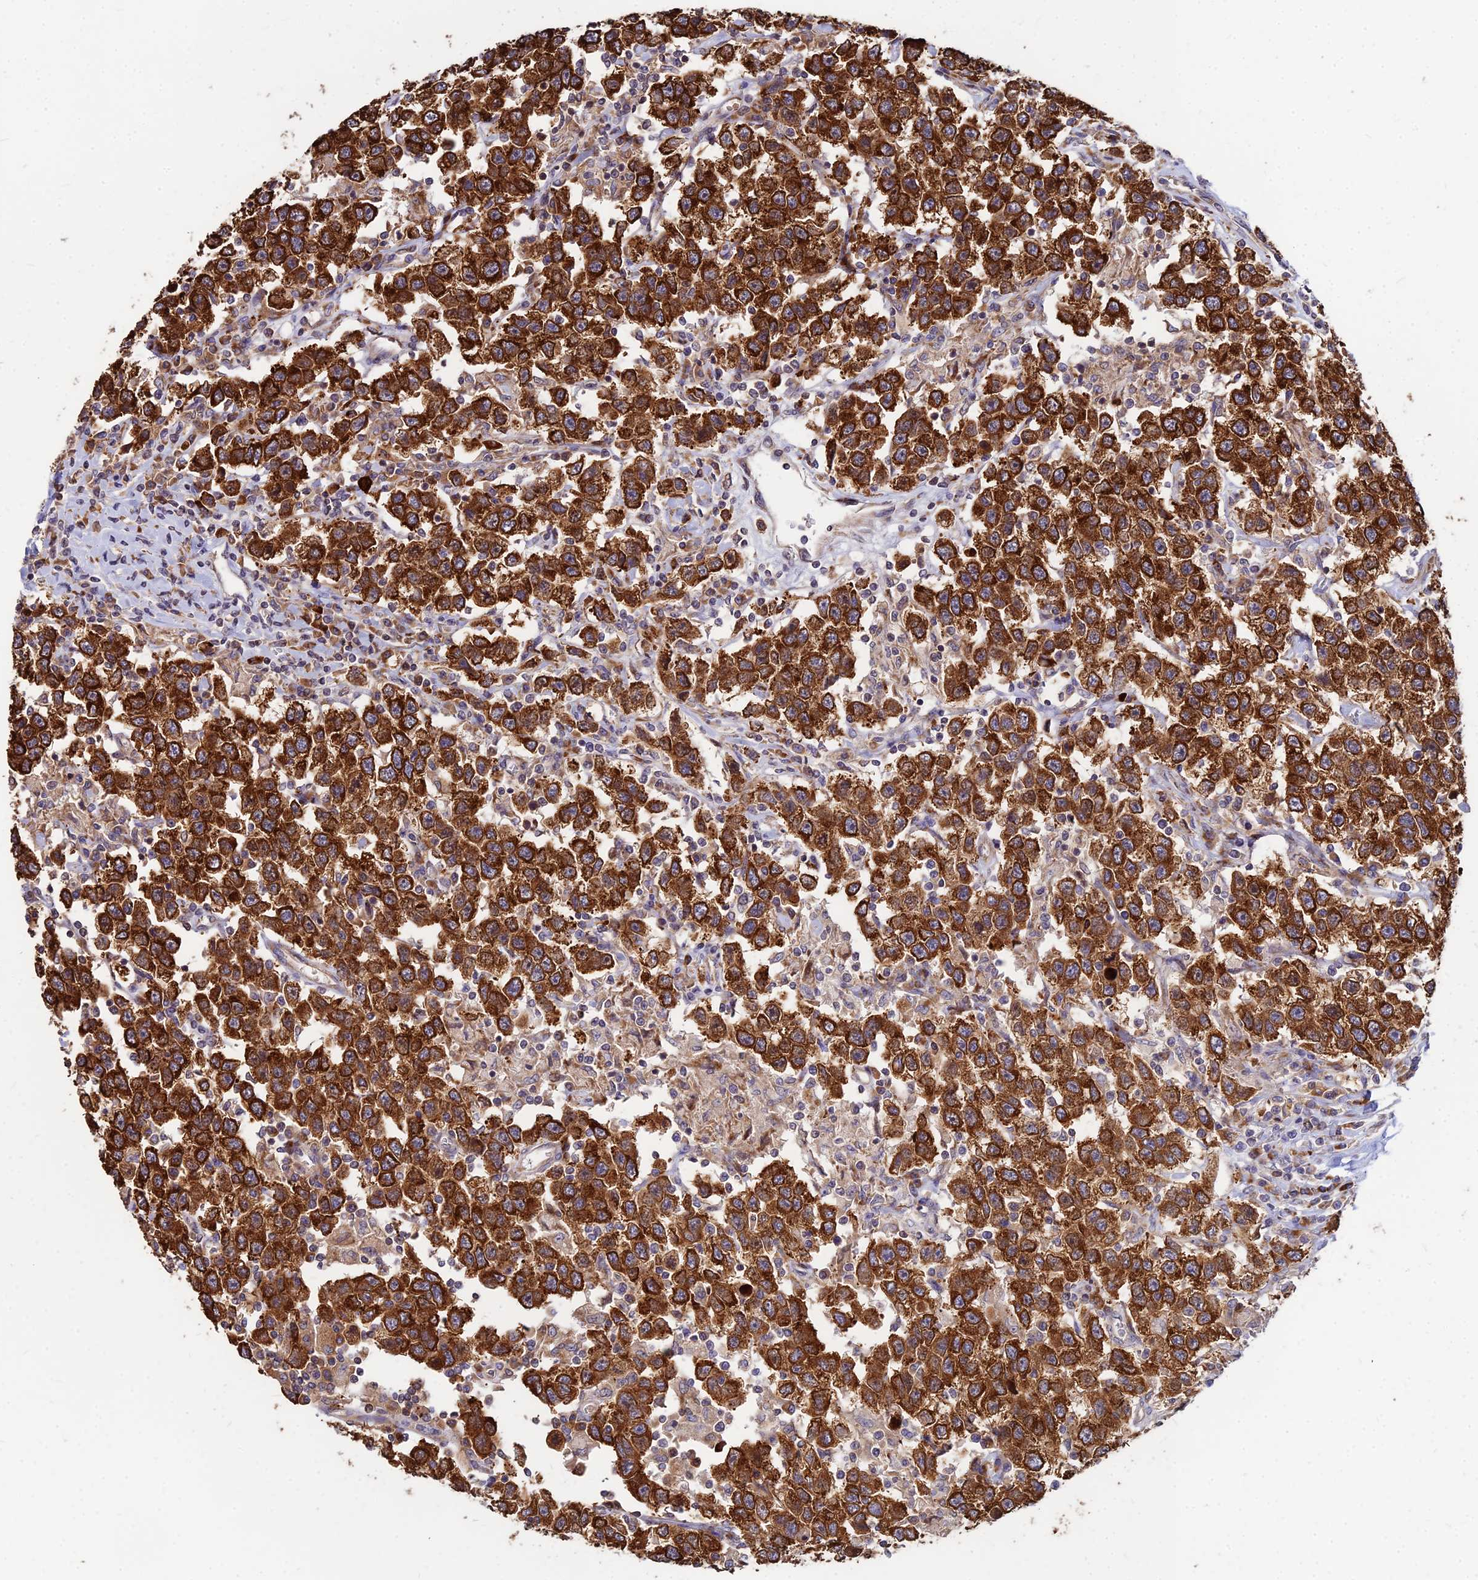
{"staining": {"intensity": "strong", "quantity": ">75%", "location": "cytoplasmic/membranous"}, "tissue": "testis cancer", "cell_type": "Tumor cells", "image_type": "cancer", "snomed": [{"axis": "morphology", "description": "Seminoma, NOS"}, {"axis": "topography", "description": "Testis"}], "caption": "Testis cancer (seminoma) stained for a protein (brown) reveals strong cytoplasmic/membranous positive positivity in approximately >75% of tumor cells.", "gene": "CCT6B", "patient": {"sex": "male", "age": 41}}